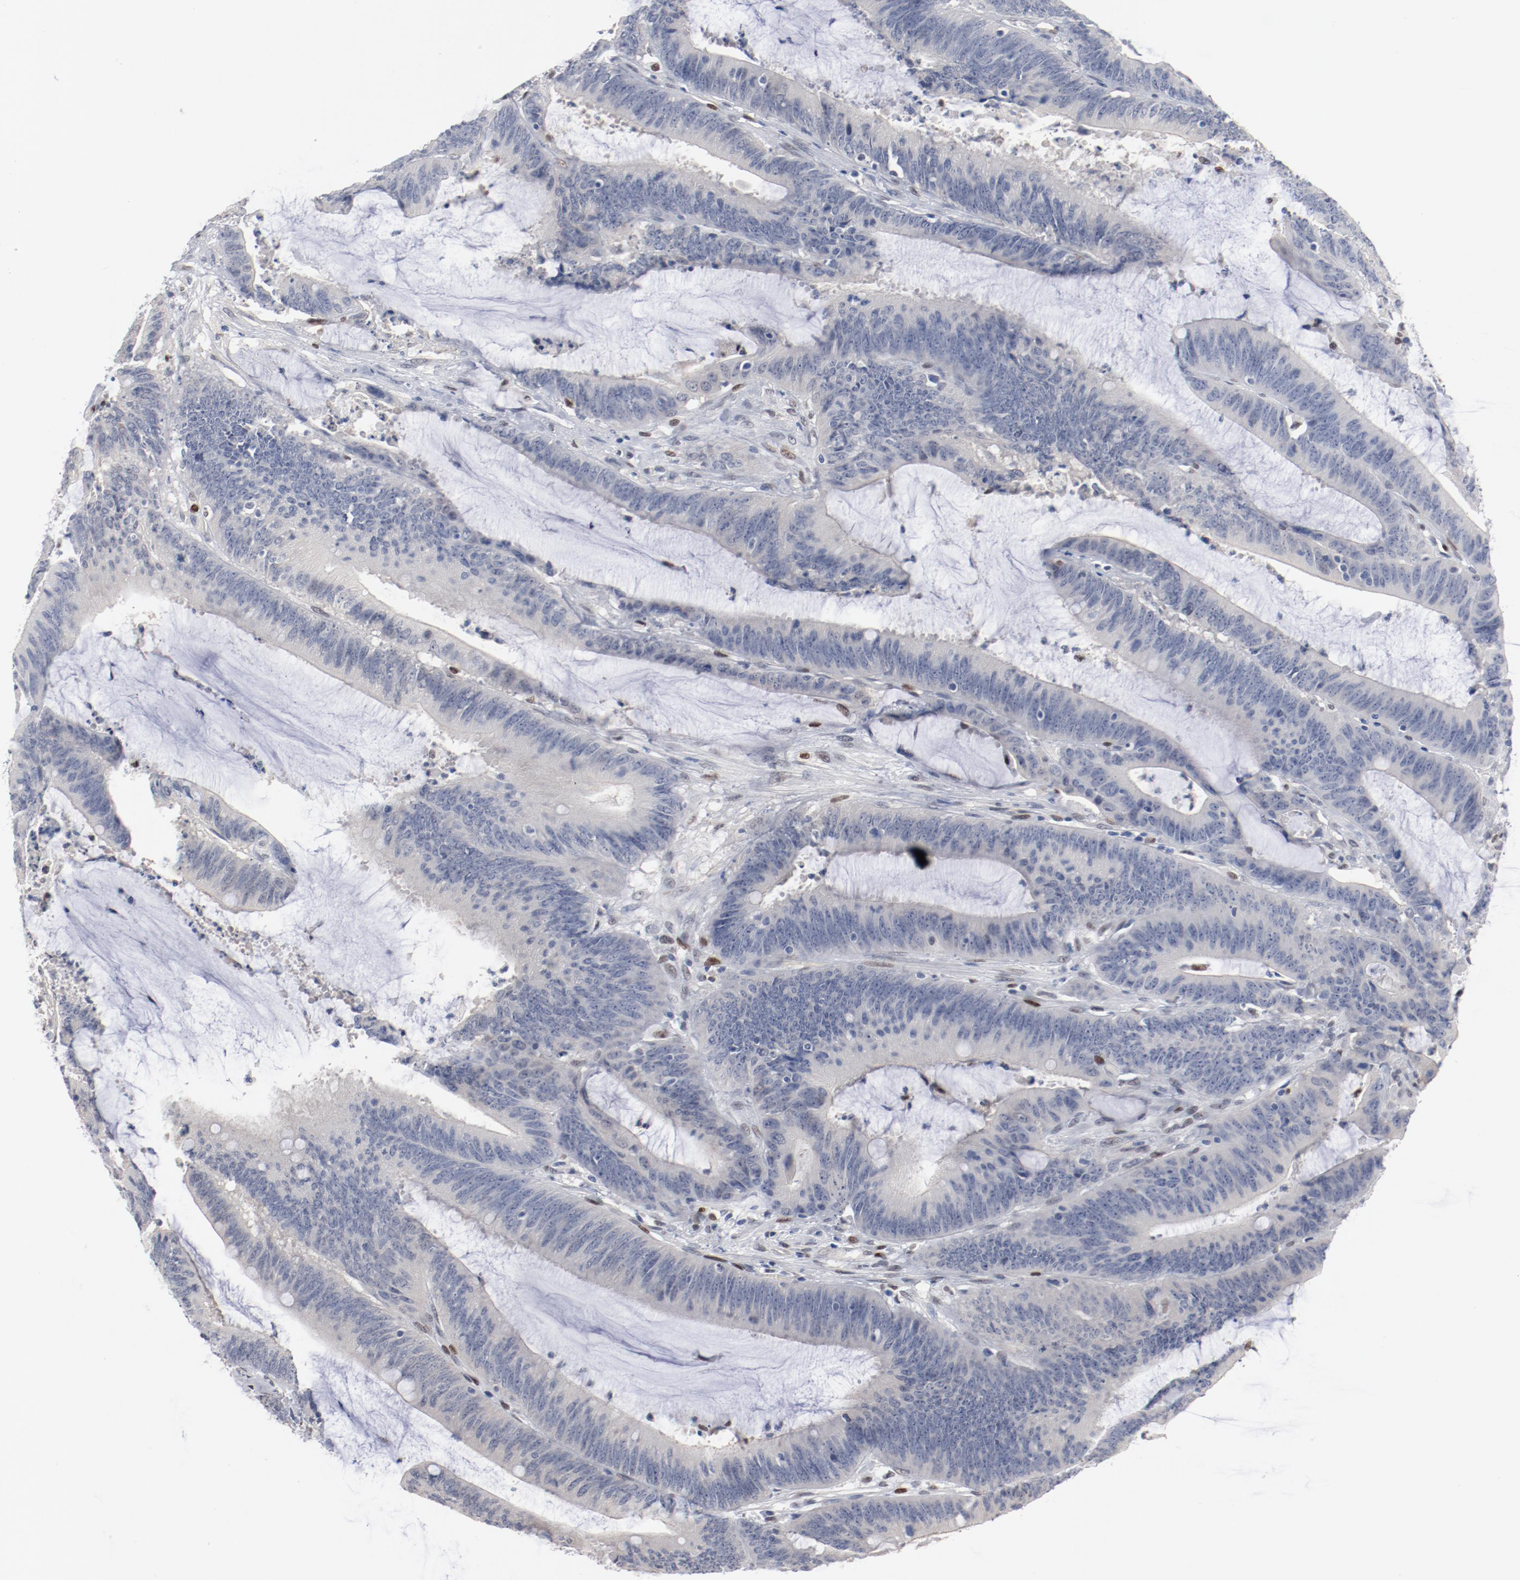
{"staining": {"intensity": "negative", "quantity": "none", "location": "none"}, "tissue": "colorectal cancer", "cell_type": "Tumor cells", "image_type": "cancer", "snomed": [{"axis": "morphology", "description": "Adenocarcinoma, NOS"}, {"axis": "topography", "description": "Rectum"}], "caption": "There is no significant expression in tumor cells of colorectal cancer.", "gene": "ZEB2", "patient": {"sex": "female", "age": 66}}